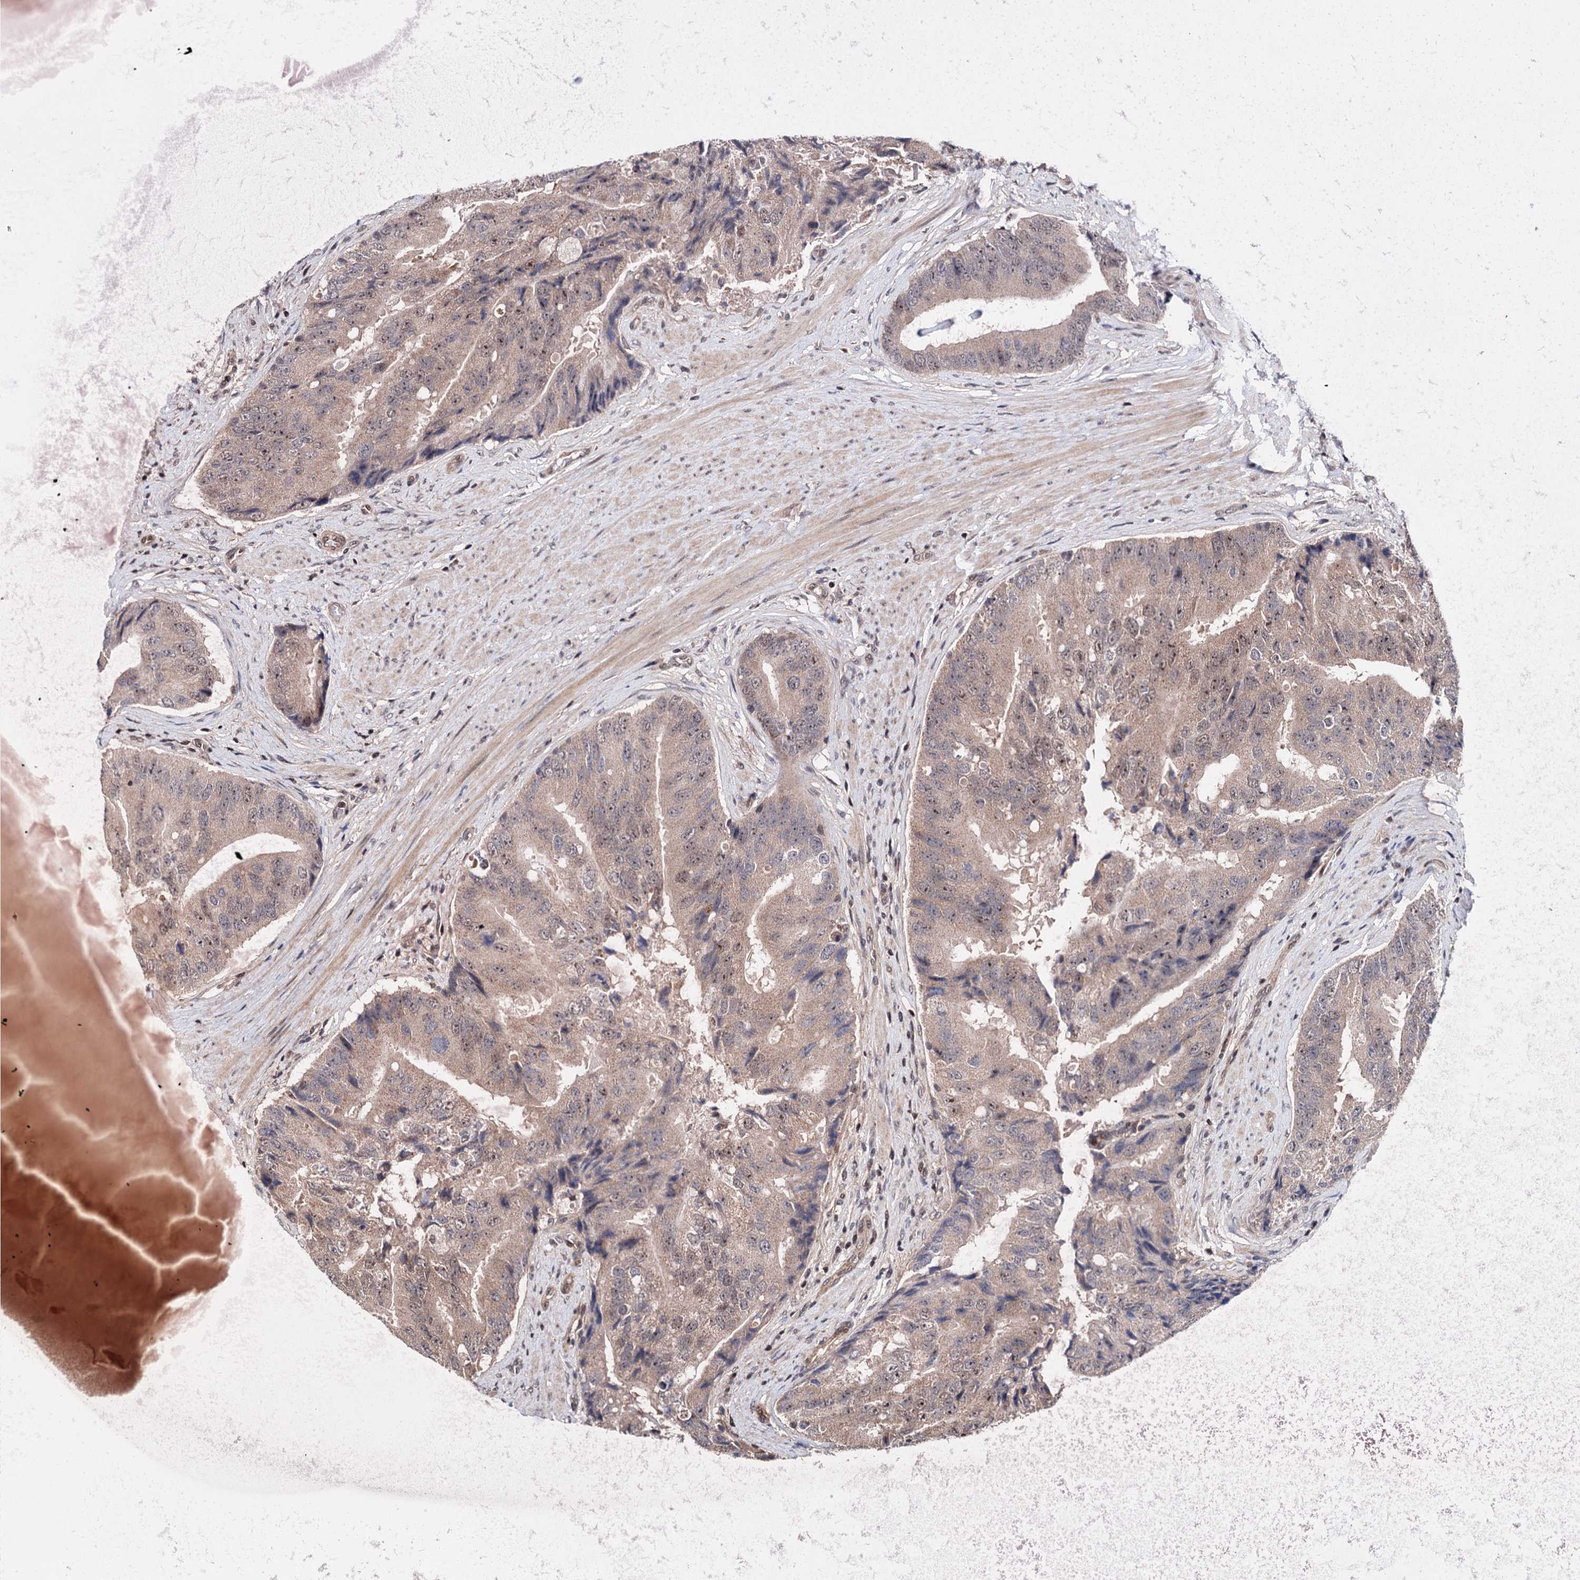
{"staining": {"intensity": "weak", "quantity": "25%-75%", "location": "cytoplasmic/membranous,nuclear"}, "tissue": "prostate cancer", "cell_type": "Tumor cells", "image_type": "cancer", "snomed": [{"axis": "morphology", "description": "Adenocarcinoma, High grade"}, {"axis": "topography", "description": "Prostate"}], "caption": "DAB (3,3'-diaminobenzidine) immunohistochemical staining of prostate high-grade adenocarcinoma reveals weak cytoplasmic/membranous and nuclear protein expression in about 25%-75% of tumor cells.", "gene": "UBLCP1", "patient": {"sex": "male", "age": 70}}